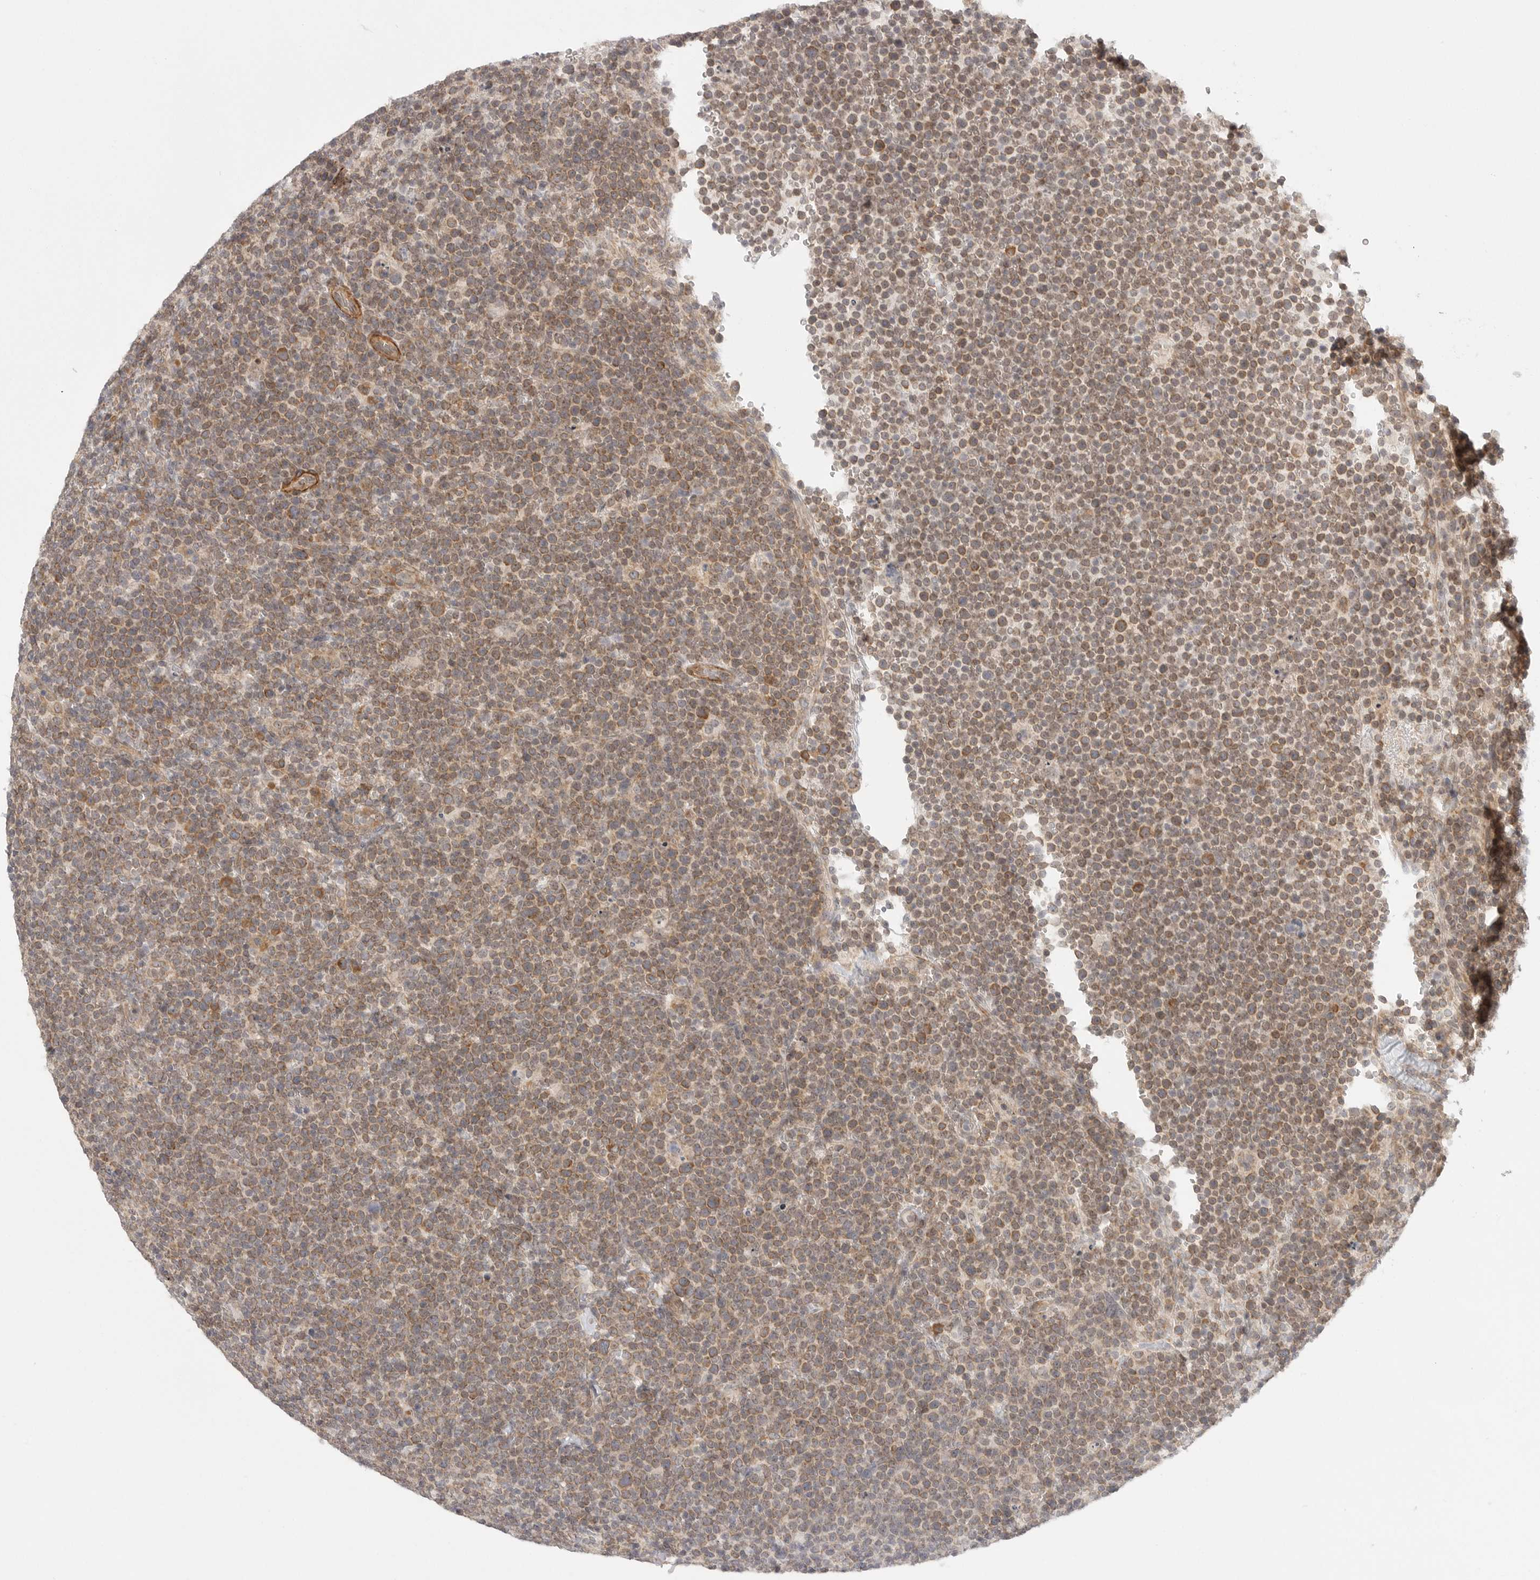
{"staining": {"intensity": "moderate", "quantity": ">75%", "location": "cytoplasmic/membranous"}, "tissue": "lymphoma", "cell_type": "Tumor cells", "image_type": "cancer", "snomed": [{"axis": "morphology", "description": "Malignant lymphoma, non-Hodgkin's type, High grade"}, {"axis": "topography", "description": "Lymph node"}], "caption": "DAB (3,3'-diaminobenzidine) immunohistochemical staining of human lymphoma shows moderate cytoplasmic/membranous protein positivity in approximately >75% of tumor cells.", "gene": "CERS2", "patient": {"sex": "male", "age": 61}}